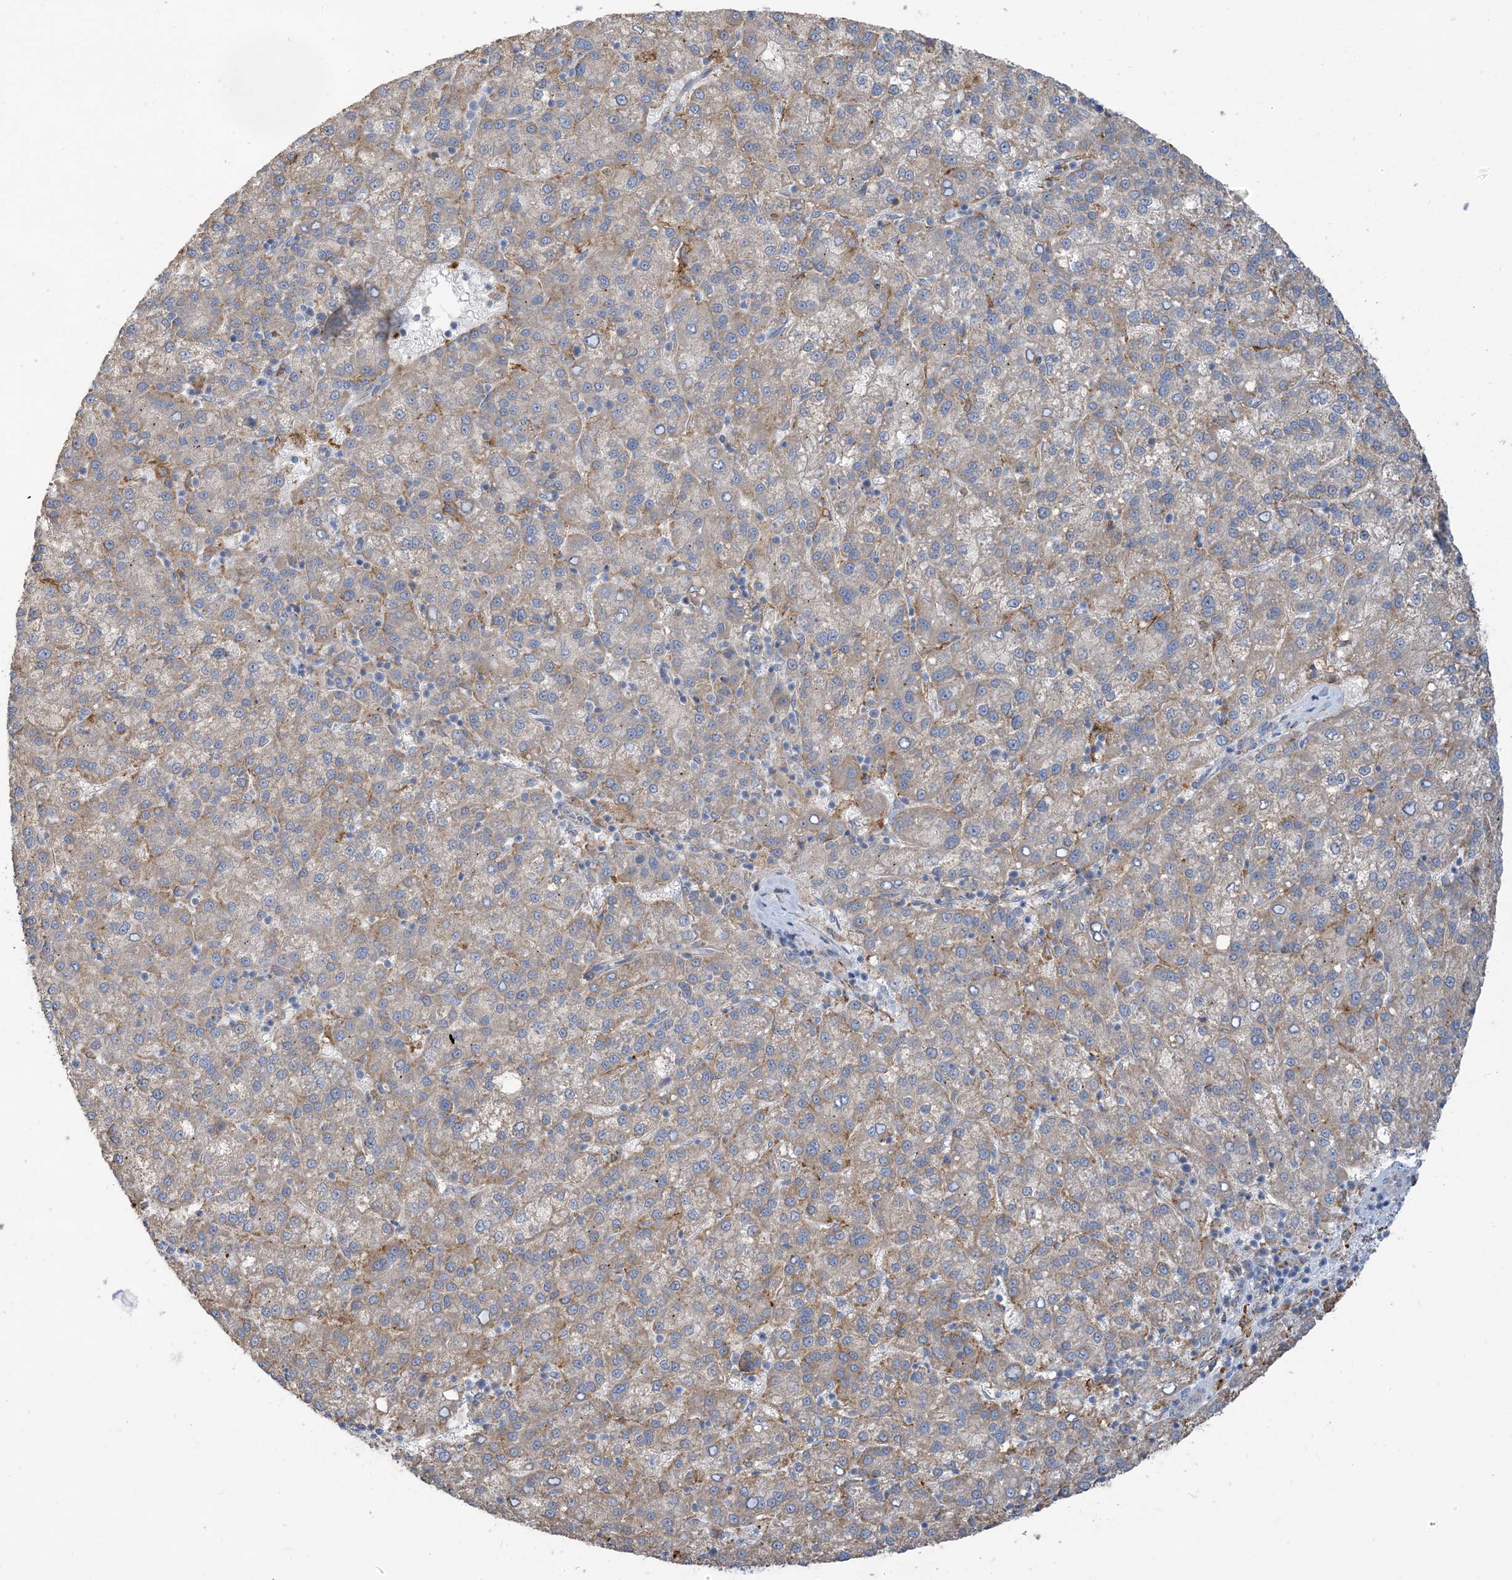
{"staining": {"intensity": "weak", "quantity": "25%-75%", "location": "cytoplasmic/membranous"}, "tissue": "liver cancer", "cell_type": "Tumor cells", "image_type": "cancer", "snomed": [{"axis": "morphology", "description": "Carcinoma, Hepatocellular, NOS"}, {"axis": "topography", "description": "Liver"}], "caption": "Immunohistochemistry micrograph of neoplastic tissue: human liver hepatocellular carcinoma stained using immunohistochemistry (IHC) shows low levels of weak protein expression localized specifically in the cytoplasmic/membranous of tumor cells, appearing as a cytoplasmic/membranous brown color.", "gene": "PEAR1", "patient": {"sex": "female", "age": 58}}